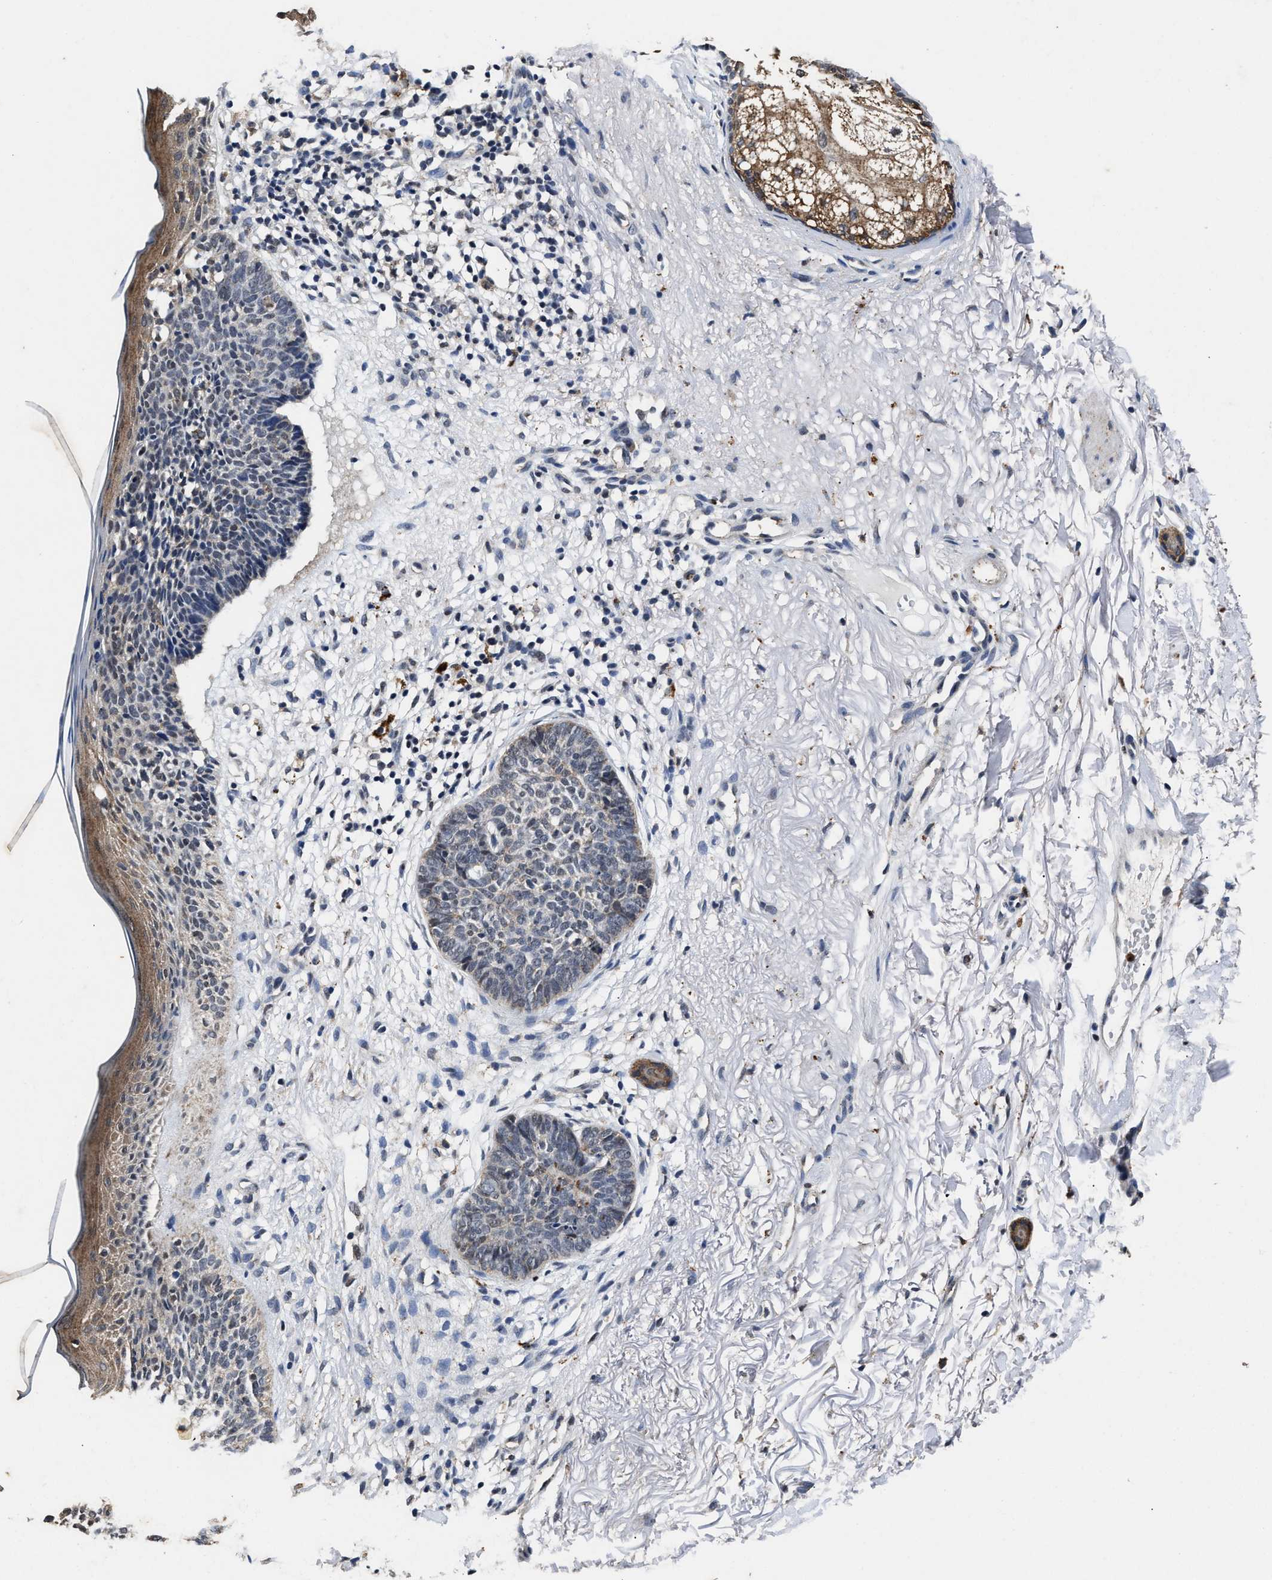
{"staining": {"intensity": "negative", "quantity": "none", "location": "none"}, "tissue": "skin cancer", "cell_type": "Tumor cells", "image_type": "cancer", "snomed": [{"axis": "morphology", "description": "Basal cell carcinoma"}, {"axis": "topography", "description": "Skin"}], "caption": "Immunohistochemistry of human skin cancer displays no positivity in tumor cells. (DAB (3,3'-diaminobenzidine) IHC, high magnification).", "gene": "ACOX1", "patient": {"sex": "female", "age": 70}}